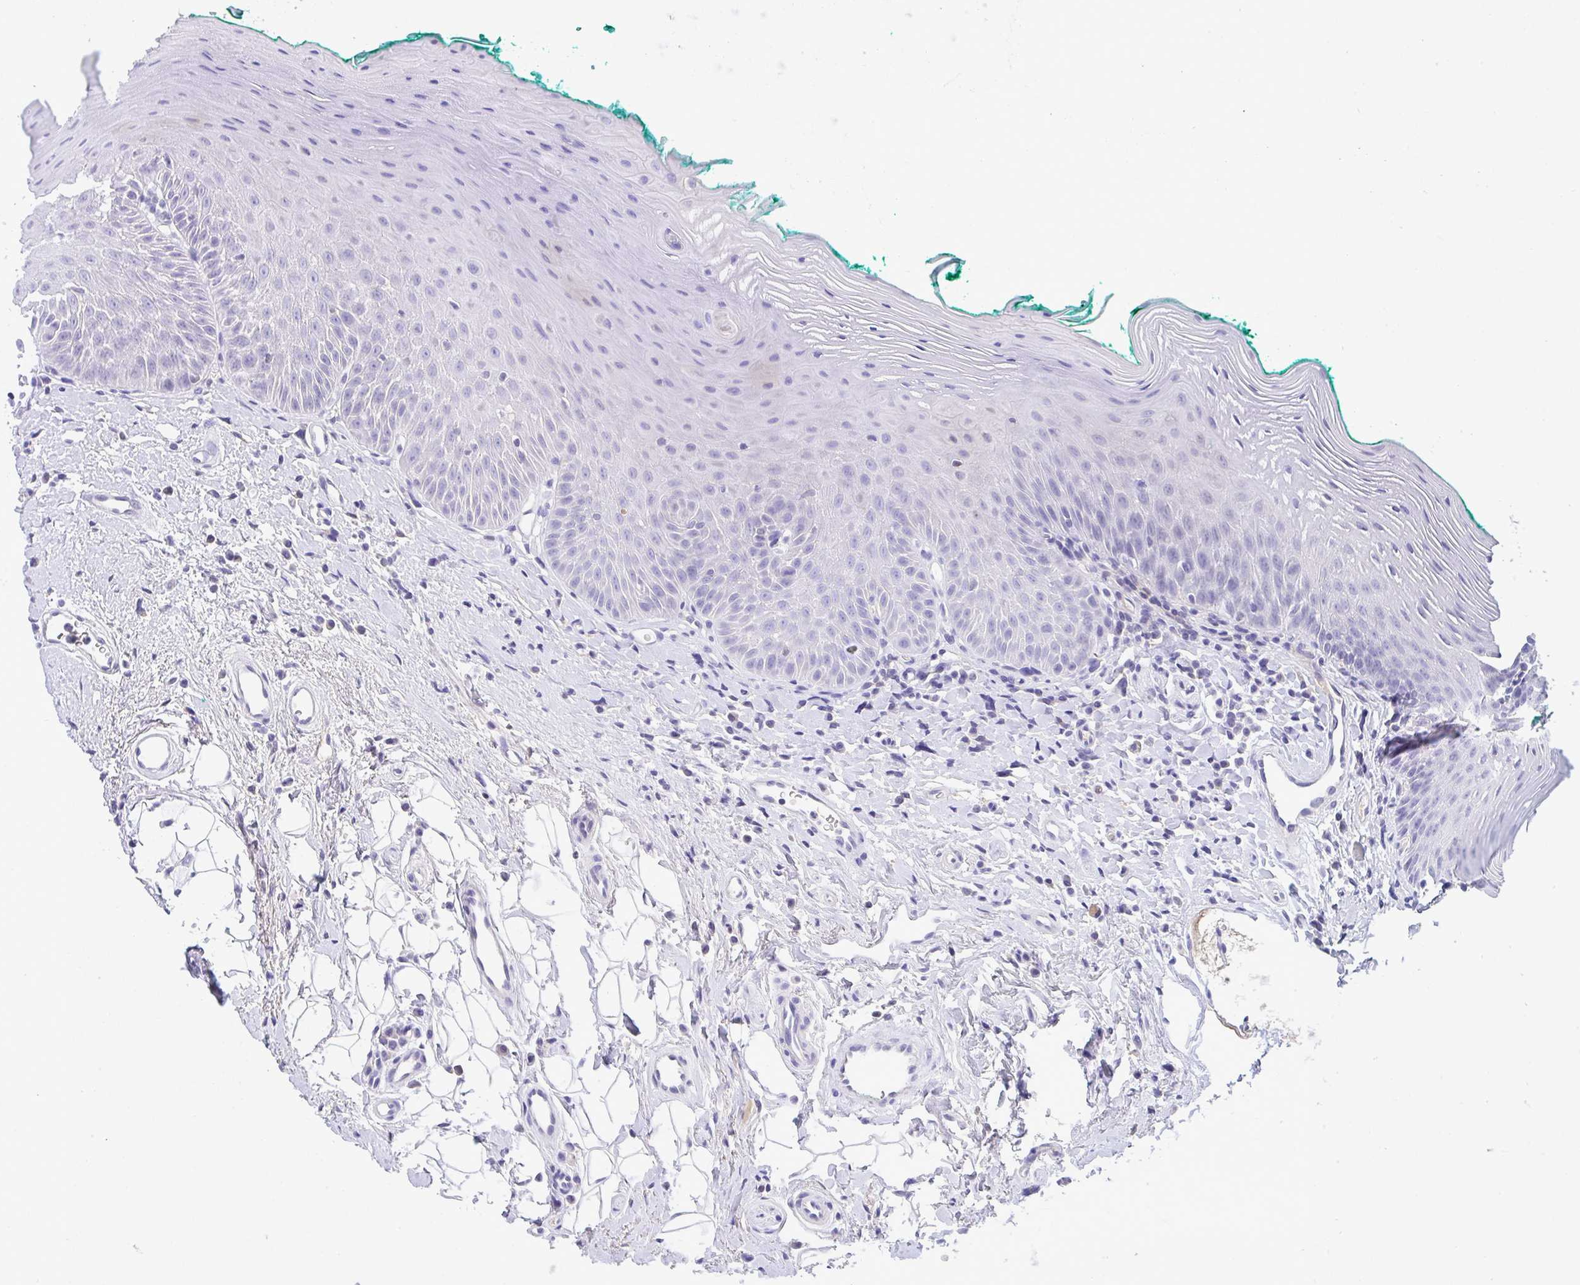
{"staining": {"intensity": "negative", "quantity": "none", "location": "none"}, "tissue": "oral mucosa", "cell_type": "Squamous epithelial cells", "image_type": "normal", "snomed": [{"axis": "morphology", "description": "Normal tissue, NOS"}, {"axis": "topography", "description": "Oral tissue"}, {"axis": "topography", "description": "Tounge, NOS"}], "caption": "IHC of unremarkable human oral mucosa displays no expression in squamous epithelial cells. Nuclei are stained in blue.", "gene": "CA10", "patient": {"sex": "male", "age": 83}}